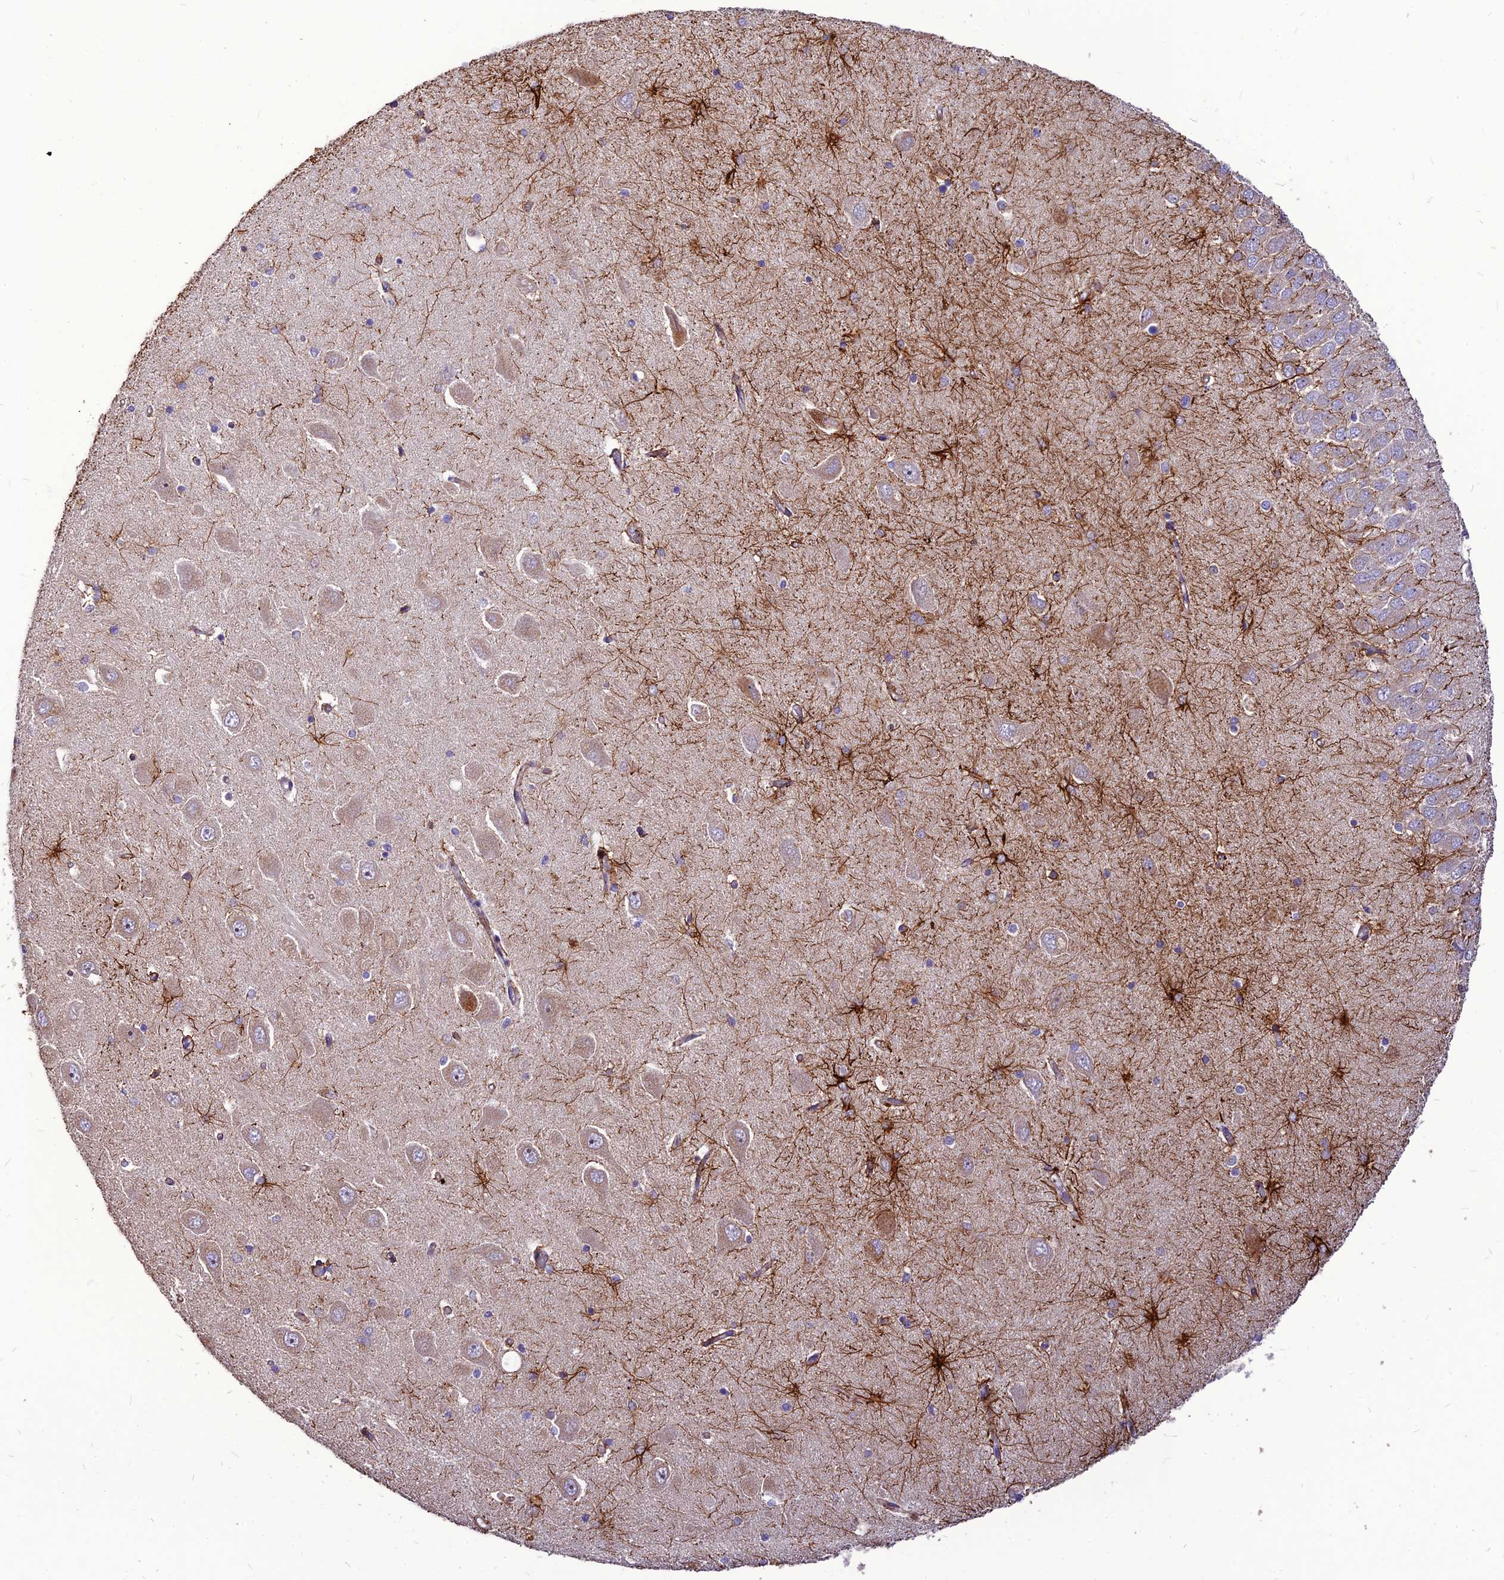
{"staining": {"intensity": "strong", "quantity": "<25%", "location": "cytoplasmic/membranous"}, "tissue": "hippocampus", "cell_type": "Glial cells", "image_type": "normal", "snomed": [{"axis": "morphology", "description": "Normal tissue, NOS"}, {"axis": "topography", "description": "Hippocampus"}], "caption": "High-magnification brightfield microscopy of unremarkable hippocampus stained with DAB (brown) and counterstained with hematoxylin (blue). glial cells exhibit strong cytoplasmic/membranous staining is identified in approximately<25% of cells. (Stains: DAB (3,3'-diaminobenzidine) in brown, nuclei in blue, Microscopy: brightfield microscopy at high magnification).", "gene": "RIMOC1", "patient": {"sex": "male", "age": 45}}